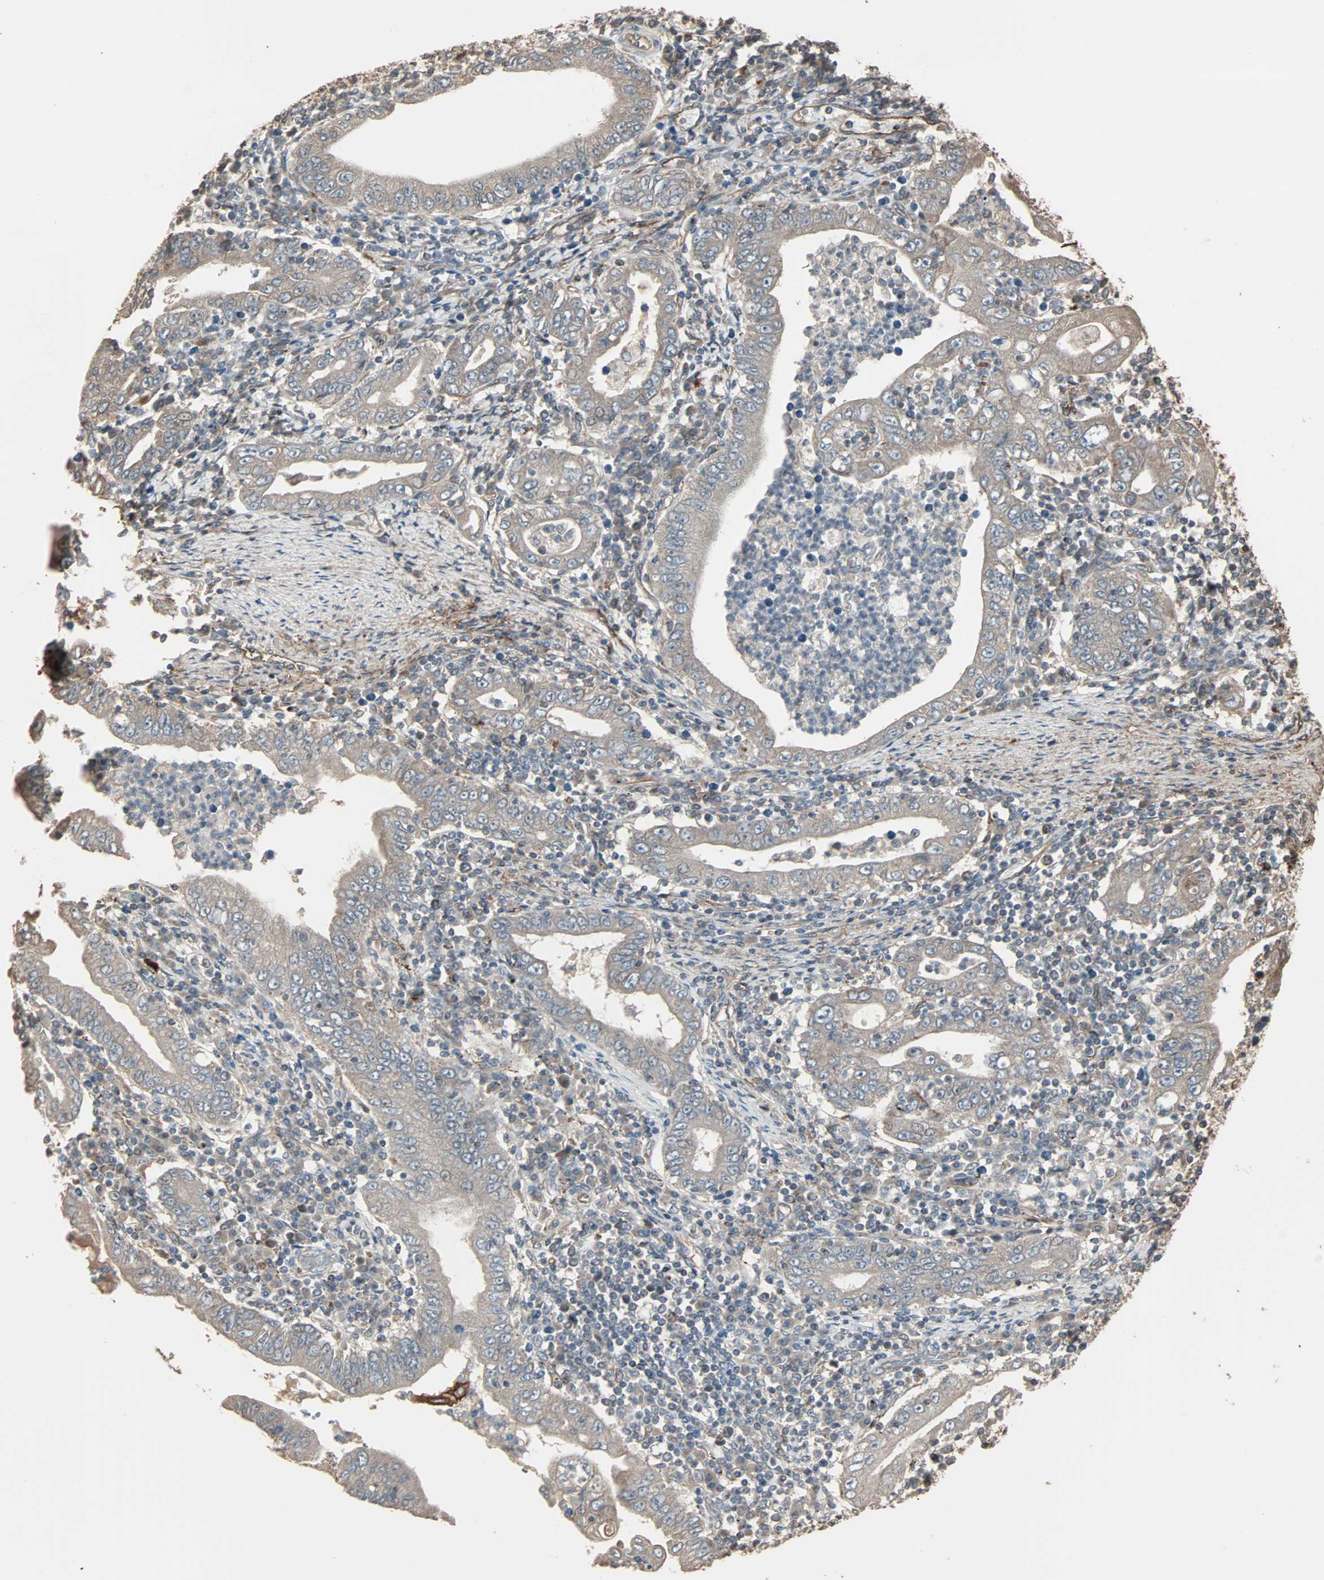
{"staining": {"intensity": "weak", "quantity": "25%-75%", "location": "cytoplasmic/membranous"}, "tissue": "stomach cancer", "cell_type": "Tumor cells", "image_type": "cancer", "snomed": [{"axis": "morphology", "description": "Normal tissue, NOS"}, {"axis": "morphology", "description": "Adenocarcinoma, NOS"}, {"axis": "topography", "description": "Esophagus"}, {"axis": "topography", "description": "Stomach, upper"}, {"axis": "topography", "description": "Peripheral nerve tissue"}], "caption": "Tumor cells demonstrate weak cytoplasmic/membranous expression in about 25%-75% of cells in stomach cancer (adenocarcinoma).", "gene": "CALCRL", "patient": {"sex": "male", "age": 62}}